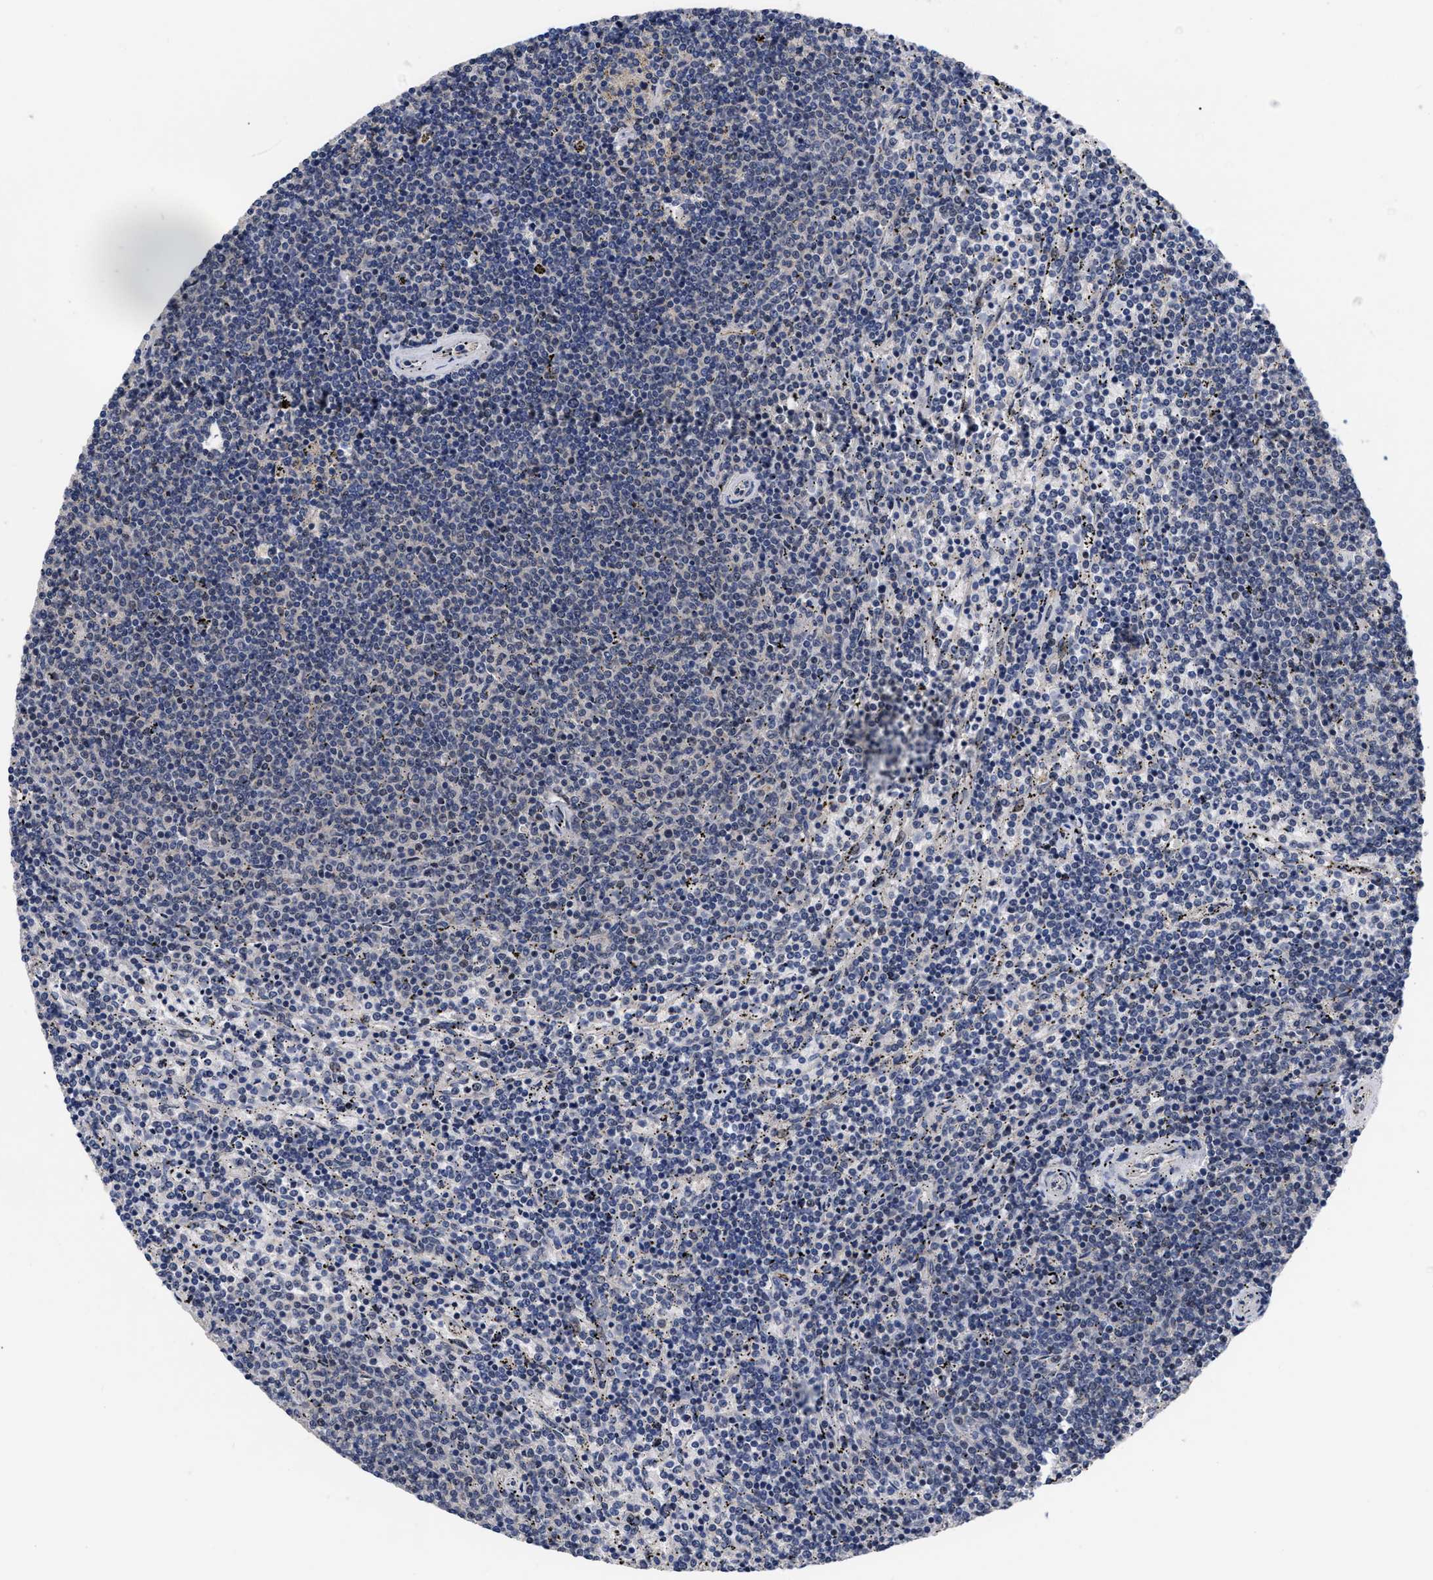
{"staining": {"intensity": "negative", "quantity": "none", "location": "none"}, "tissue": "lymphoma", "cell_type": "Tumor cells", "image_type": "cancer", "snomed": [{"axis": "morphology", "description": "Malignant lymphoma, non-Hodgkin's type, Low grade"}, {"axis": "topography", "description": "Spleen"}], "caption": "This is an IHC histopathology image of human lymphoma. There is no expression in tumor cells.", "gene": "CCN5", "patient": {"sex": "female", "age": 50}}